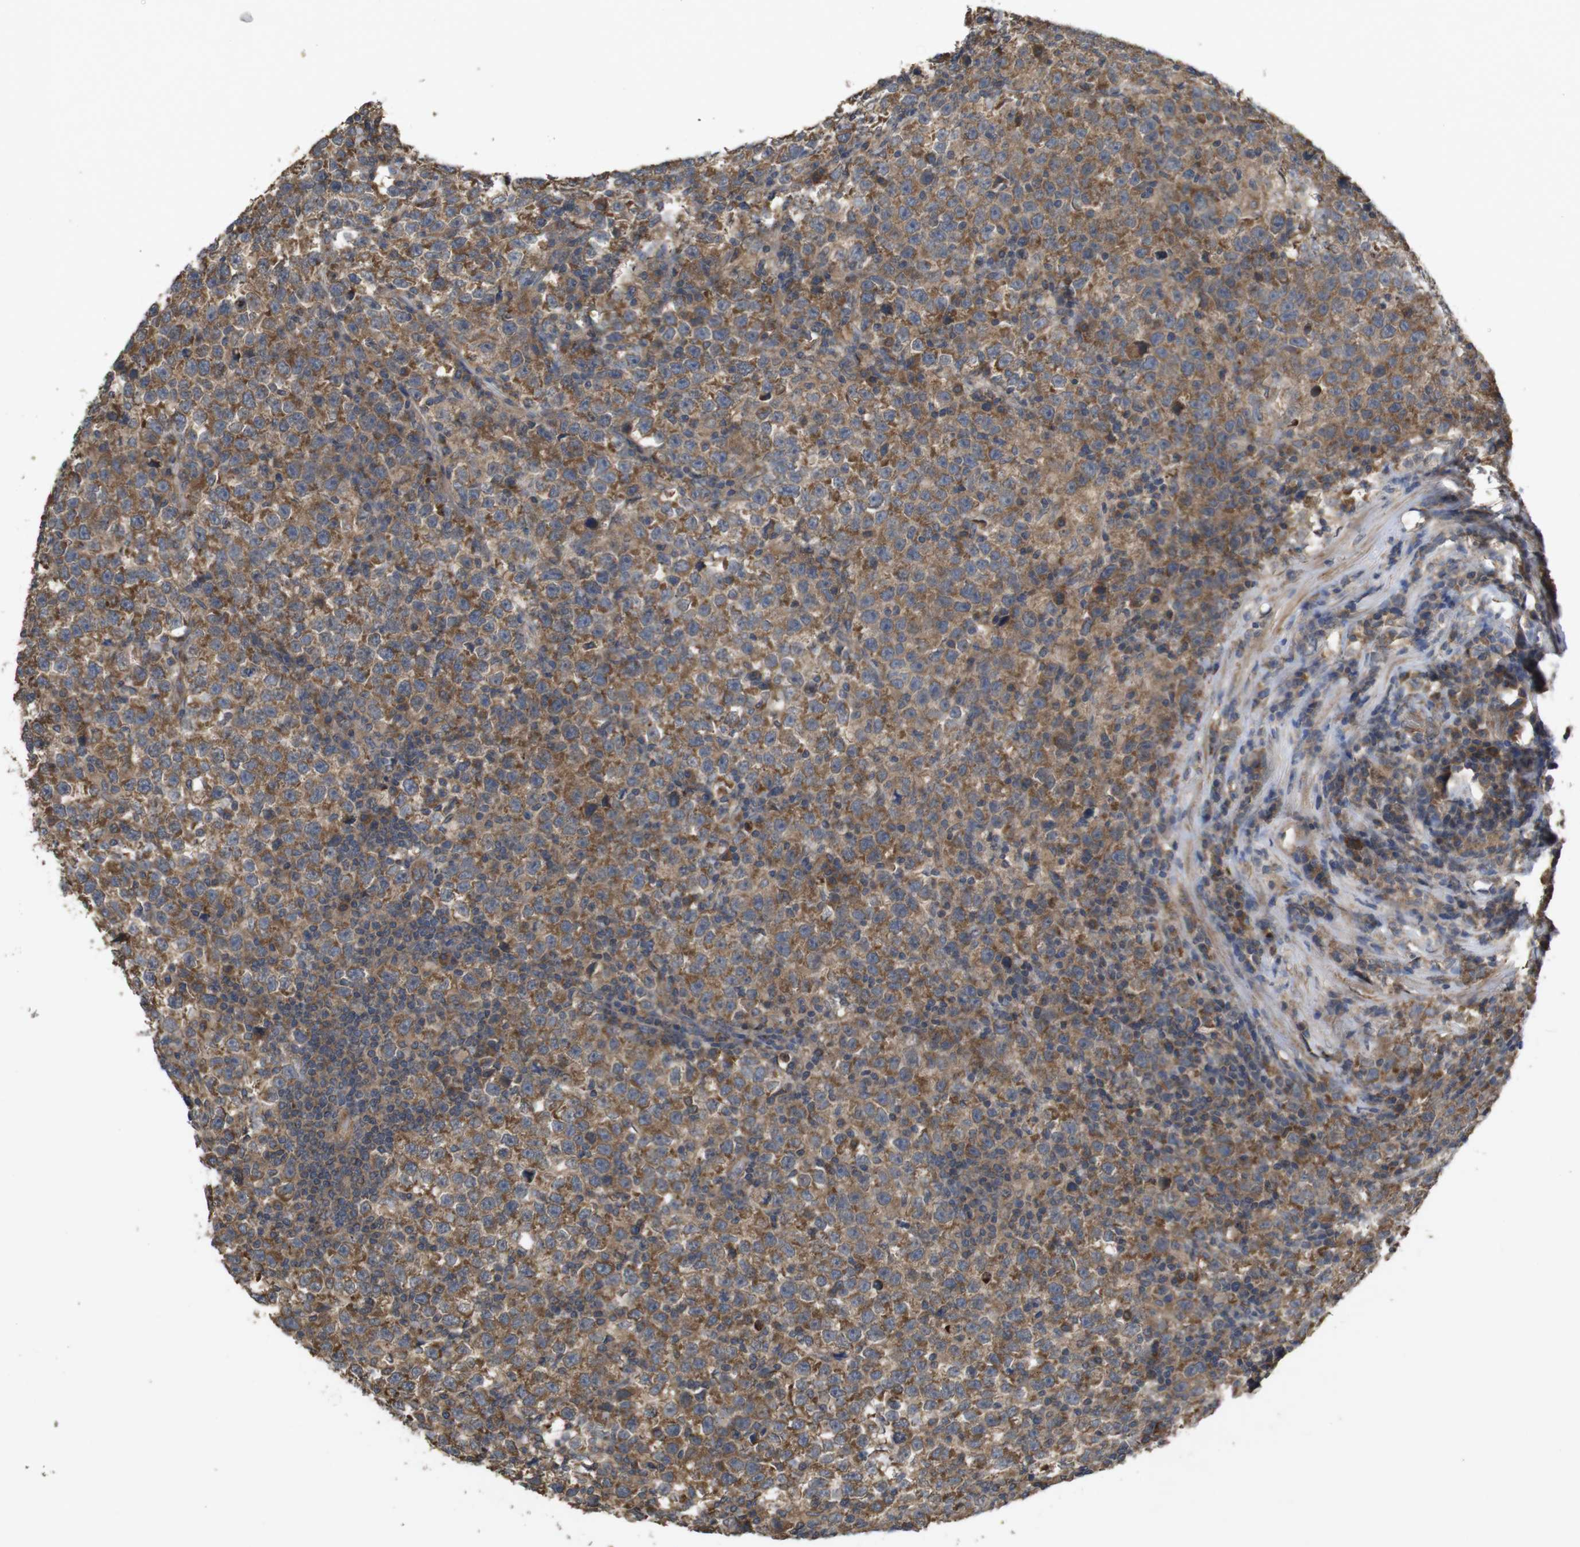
{"staining": {"intensity": "moderate", "quantity": ">75%", "location": "cytoplasmic/membranous"}, "tissue": "testis cancer", "cell_type": "Tumor cells", "image_type": "cancer", "snomed": [{"axis": "morphology", "description": "Seminoma, NOS"}, {"axis": "topography", "description": "Testis"}], "caption": "Protein staining displays moderate cytoplasmic/membranous positivity in about >75% of tumor cells in testis cancer (seminoma).", "gene": "KCNS3", "patient": {"sex": "male", "age": 43}}